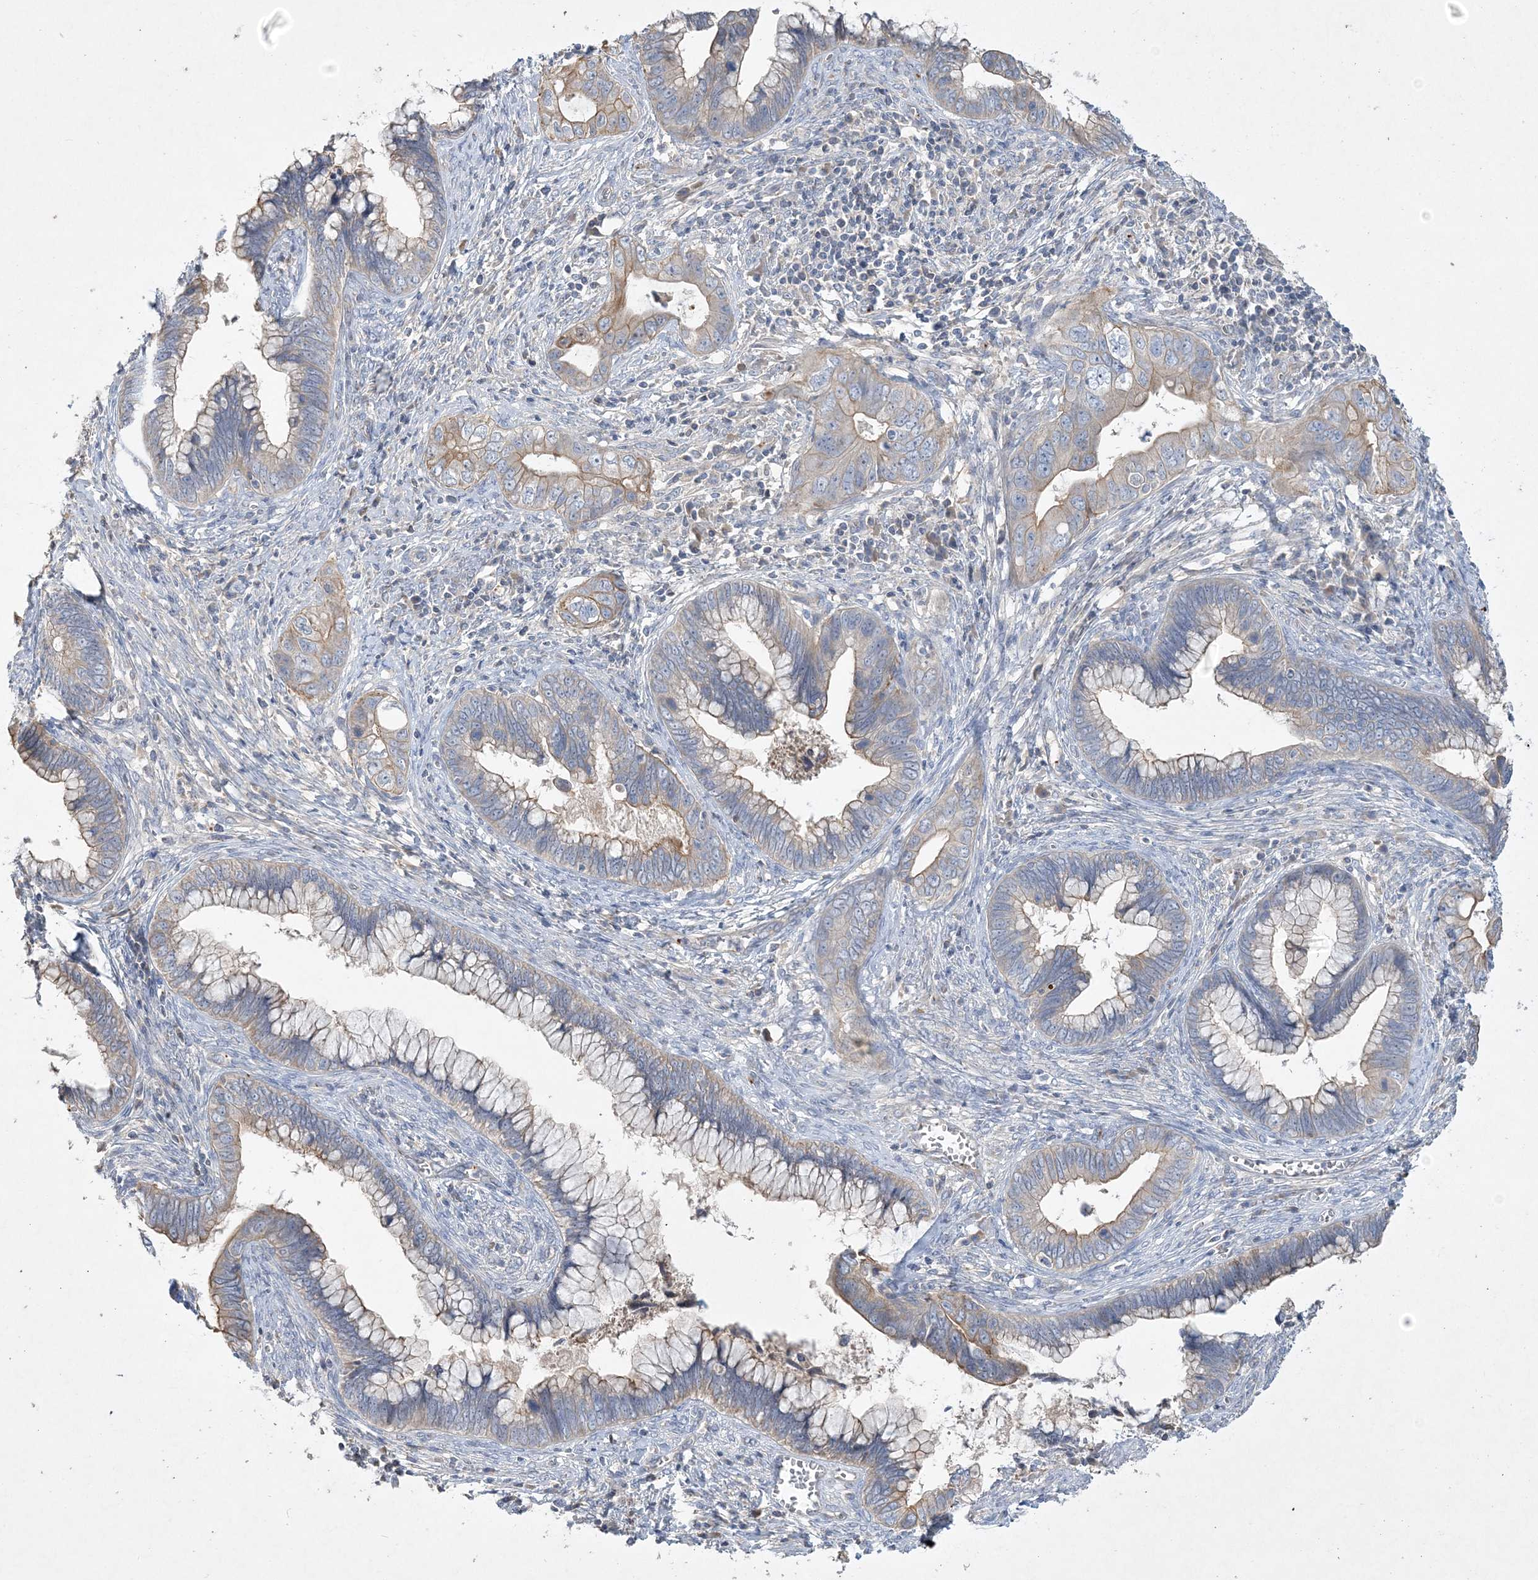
{"staining": {"intensity": "moderate", "quantity": "<25%", "location": "cytoplasmic/membranous"}, "tissue": "cervical cancer", "cell_type": "Tumor cells", "image_type": "cancer", "snomed": [{"axis": "morphology", "description": "Adenocarcinoma, NOS"}, {"axis": "topography", "description": "Cervix"}], "caption": "Adenocarcinoma (cervical) stained with DAB immunohistochemistry (IHC) reveals low levels of moderate cytoplasmic/membranous expression in approximately <25% of tumor cells.", "gene": "ADCK2", "patient": {"sex": "female", "age": 44}}